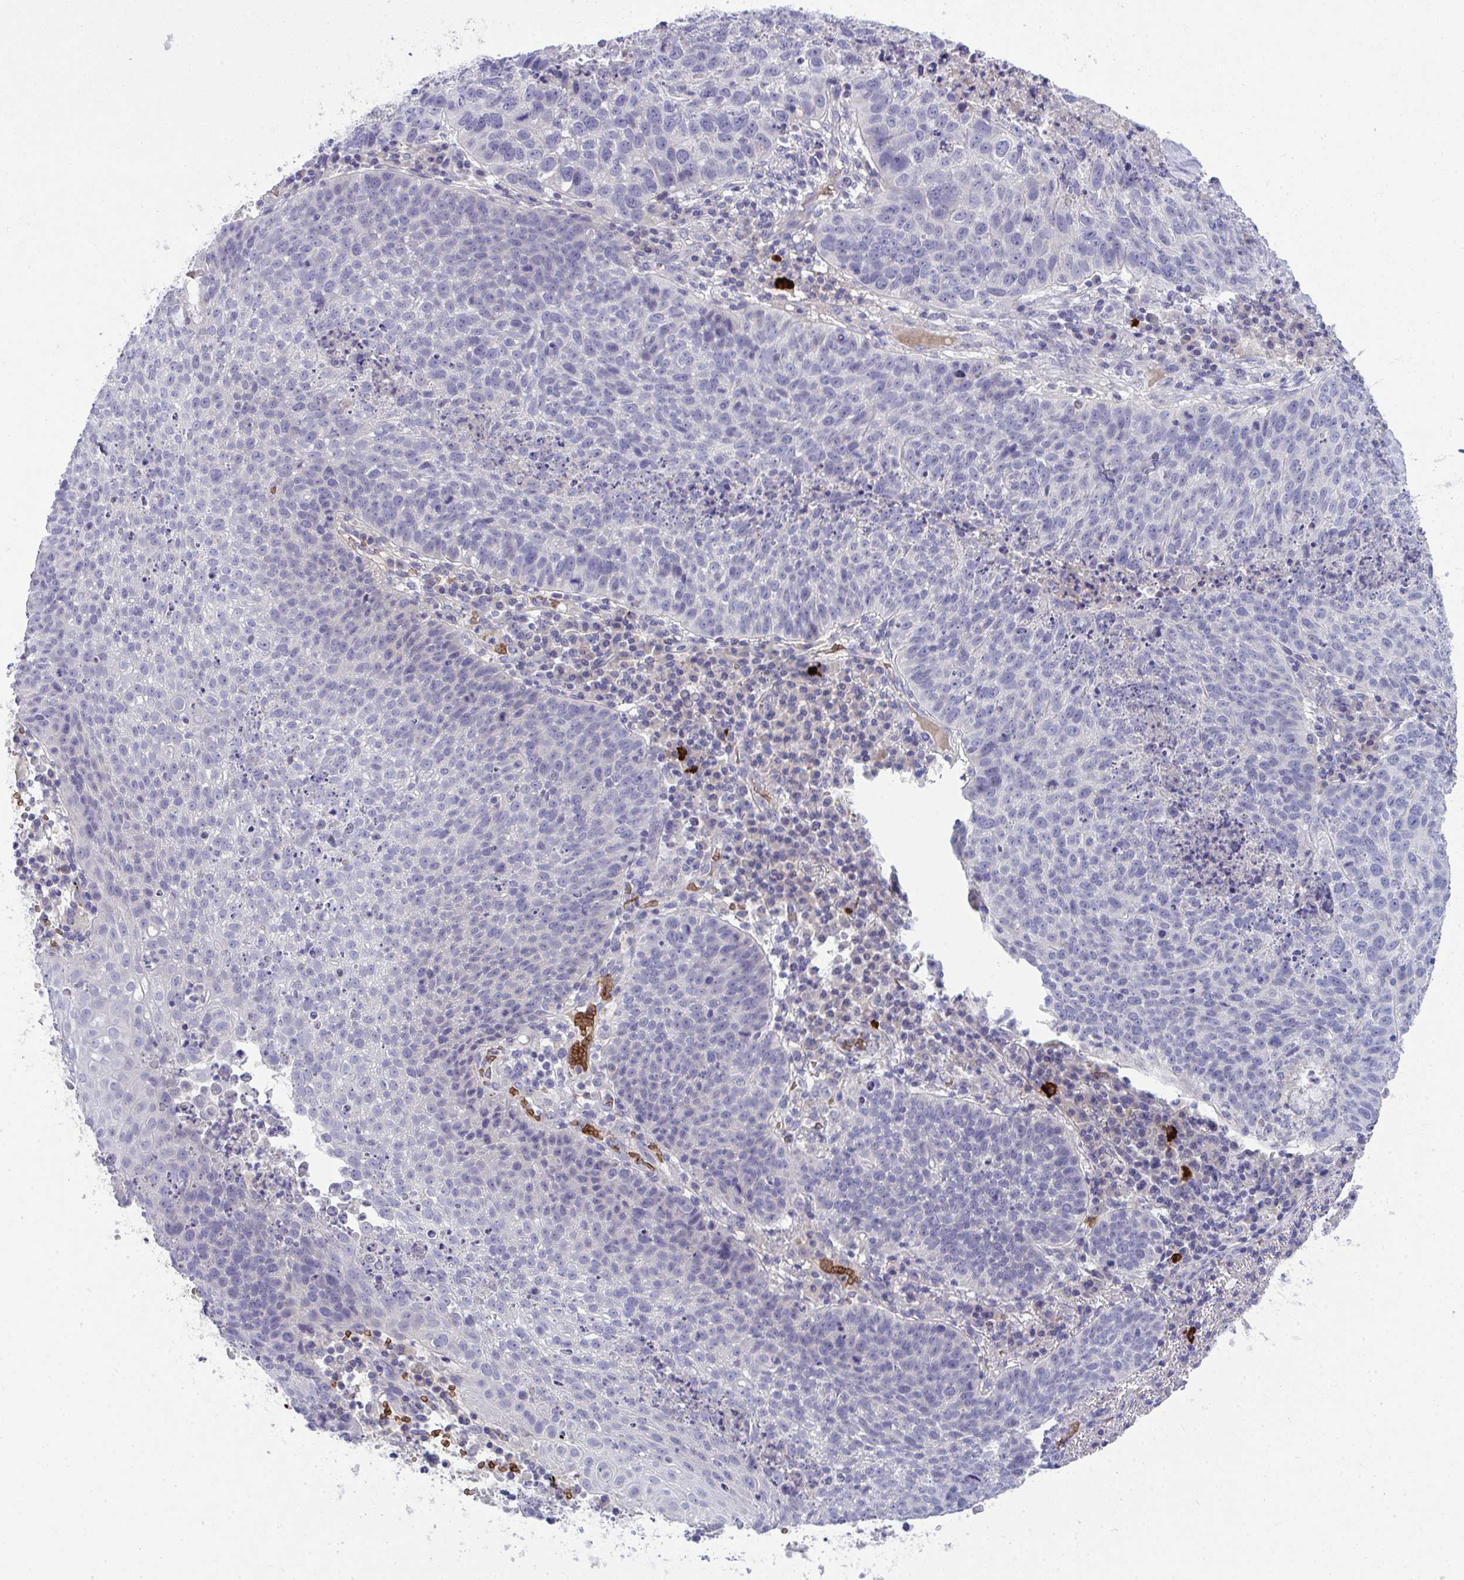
{"staining": {"intensity": "negative", "quantity": "none", "location": "none"}, "tissue": "lung cancer", "cell_type": "Tumor cells", "image_type": "cancer", "snomed": [{"axis": "morphology", "description": "Squamous cell carcinoma, NOS"}, {"axis": "topography", "description": "Lung"}], "caption": "Immunohistochemistry of lung squamous cell carcinoma displays no positivity in tumor cells. (DAB immunohistochemistry, high magnification).", "gene": "SPTB", "patient": {"sex": "male", "age": 63}}